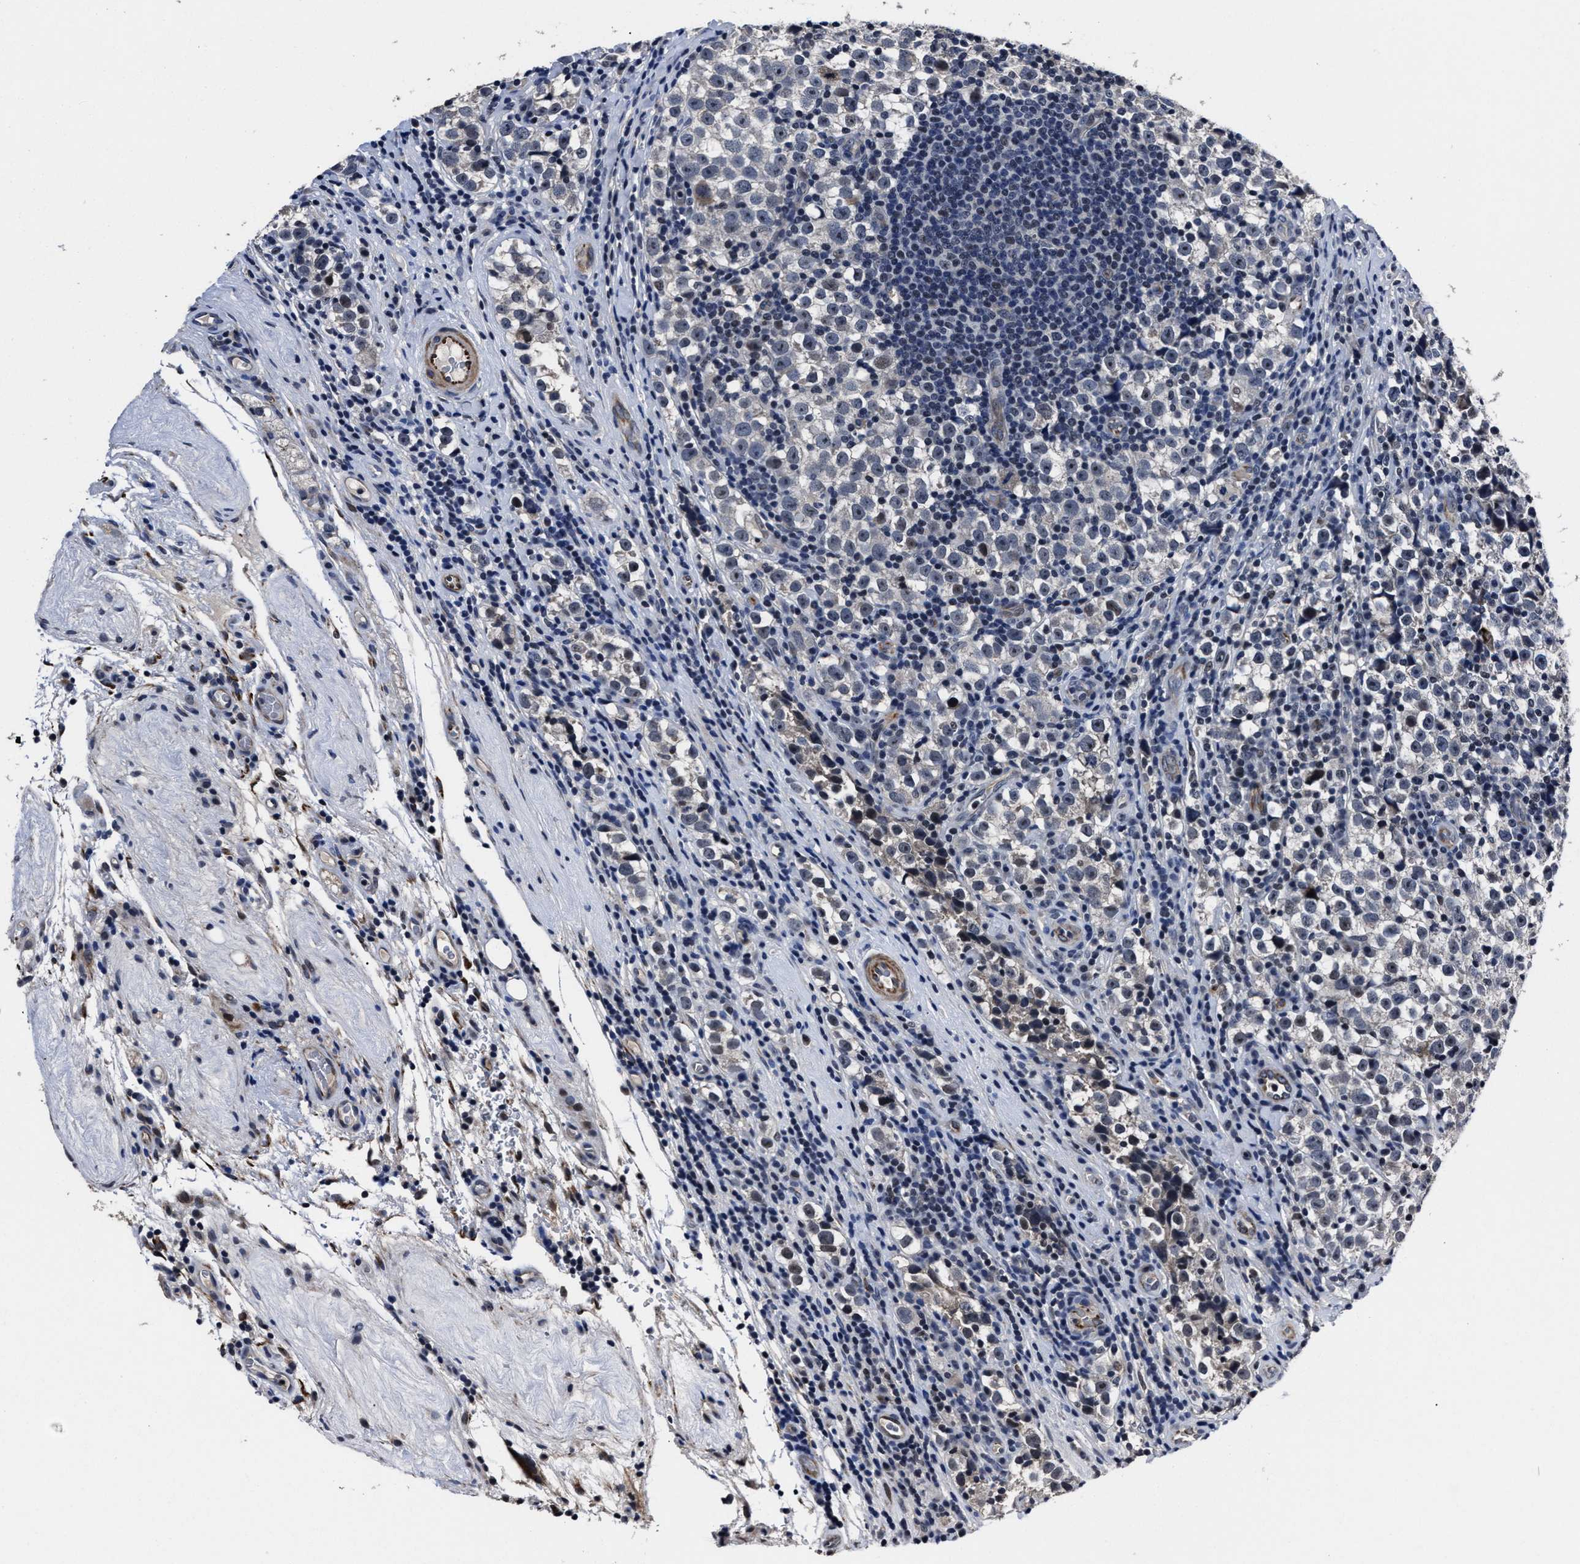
{"staining": {"intensity": "negative", "quantity": "none", "location": "none"}, "tissue": "testis cancer", "cell_type": "Tumor cells", "image_type": "cancer", "snomed": [{"axis": "morphology", "description": "Normal tissue, NOS"}, {"axis": "morphology", "description": "Seminoma, NOS"}, {"axis": "topography", "description": "Testis"}], "caption": "The immunohistochemistry image has no significant staining in tumor cells of testis cancer (seminoma) tissue.", "gene": "RSBN1L", "patient": {"sex": "male", "age": 43}}